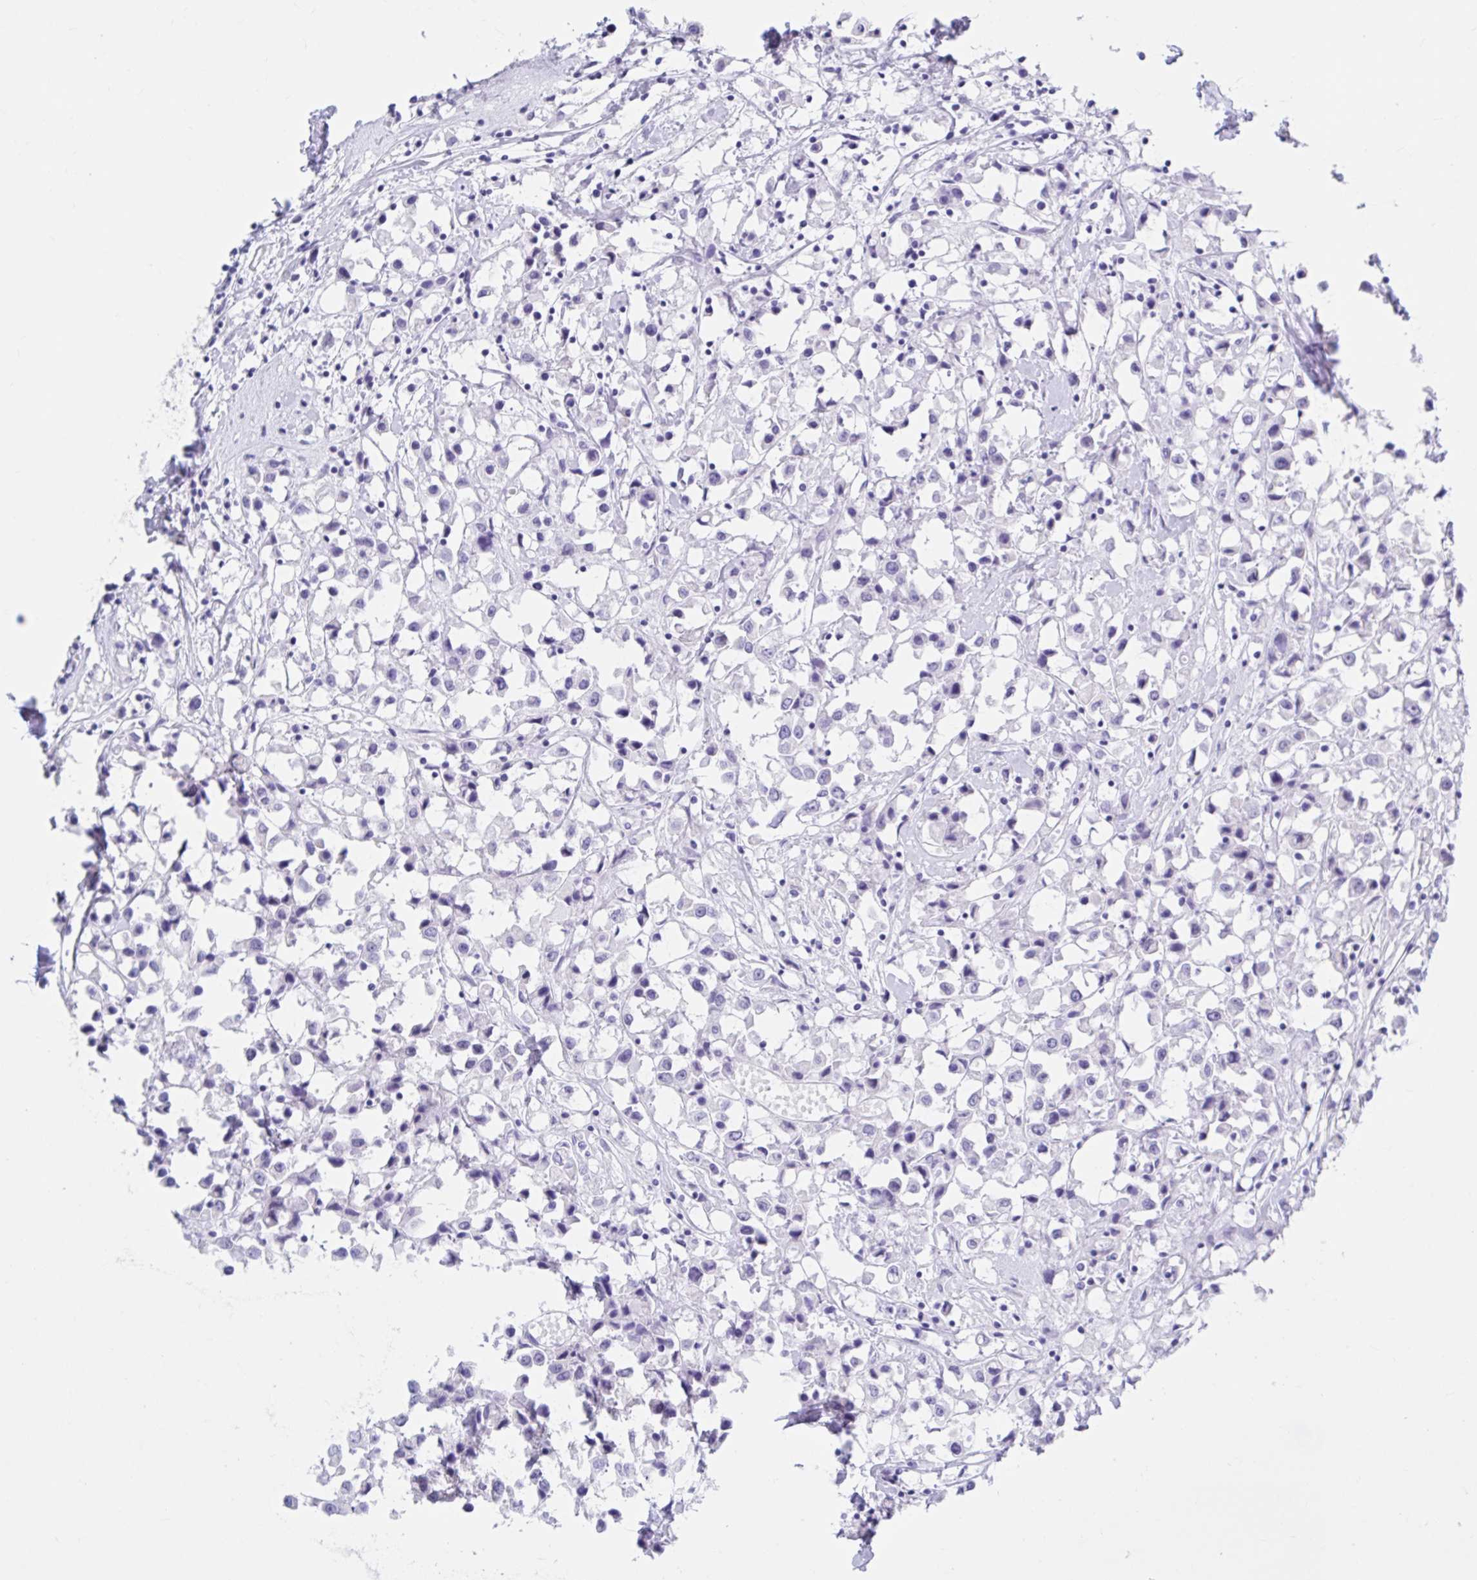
{"staining": {"intensity": "negative", "quantity": "none", "location": "none"}, "tissue": "breast cancer", "cell_type": "Tumor cells", "image_type": "cancer", "snomed": [{"axis": "morphology", "description": "Duct carcinoma"}, {"axis": "topography", "description": "Breast"}], "caption": "High magnification brightfield microscopy of breast cancer stained with DAB (brown) and counterstained with hematoxylin (blue): tumor cells show no significant positivity.", "gene": "DPEP3", "patient": {"sex": "female", "age": 61}}